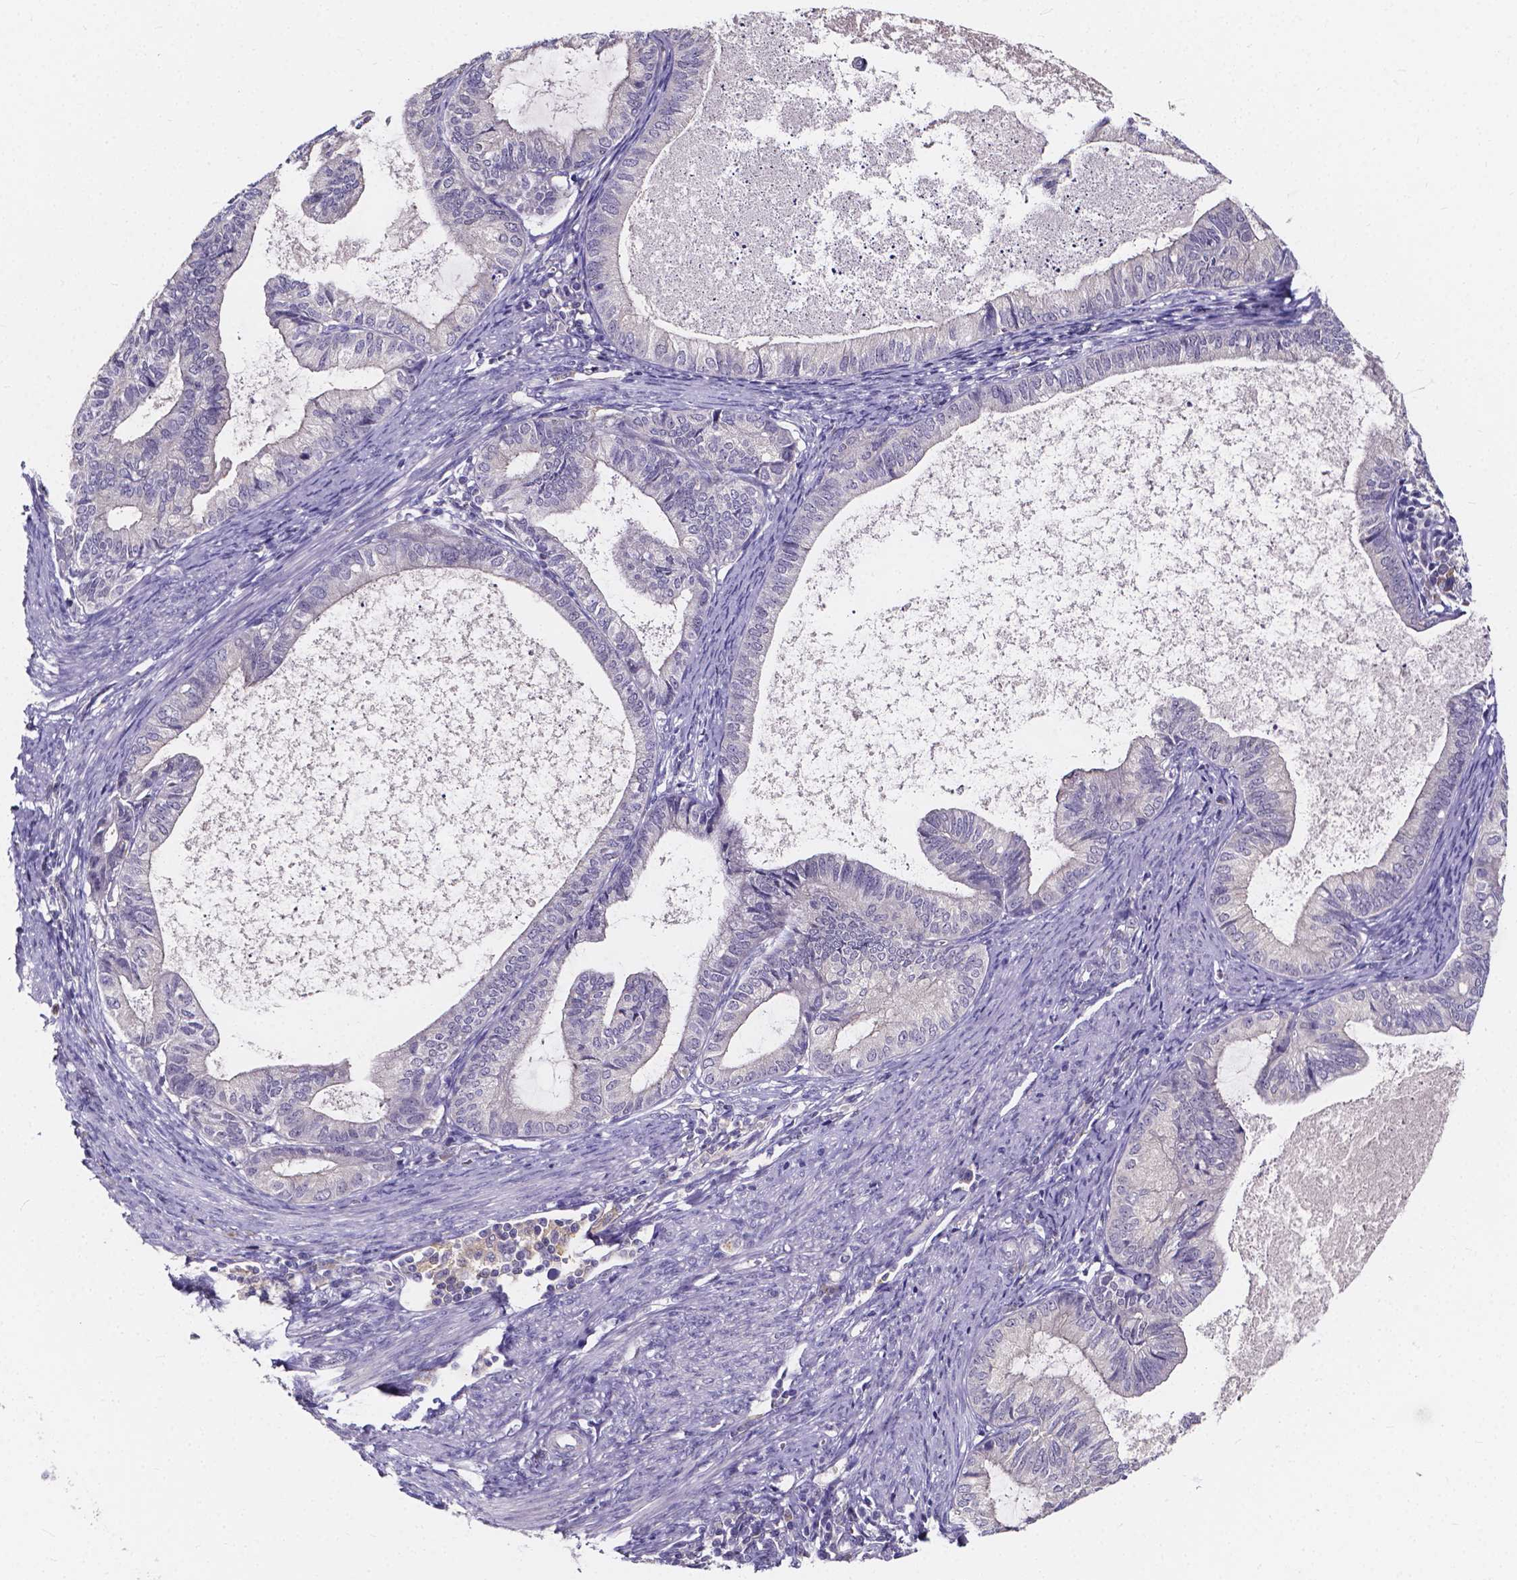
{"staining": {"intensity": "negative", "quantity": "none", "location": "none"}, "tissue": "endometrial cancer", "cell_type": "Tumor cells", "image_type": "cancer", "snomed": [{"axis": "morphology", "description": "Adenocarcinoma, NOS"}, {"axis": "topography", "description": "Endometrium"}], "caption": "This is an immunohistochemistry image of human endometrial adenocarcinoma. There is no expression in tumor cells.", "gene": "SPOCD1", "patient": {"sex": "female", "age": 86}}